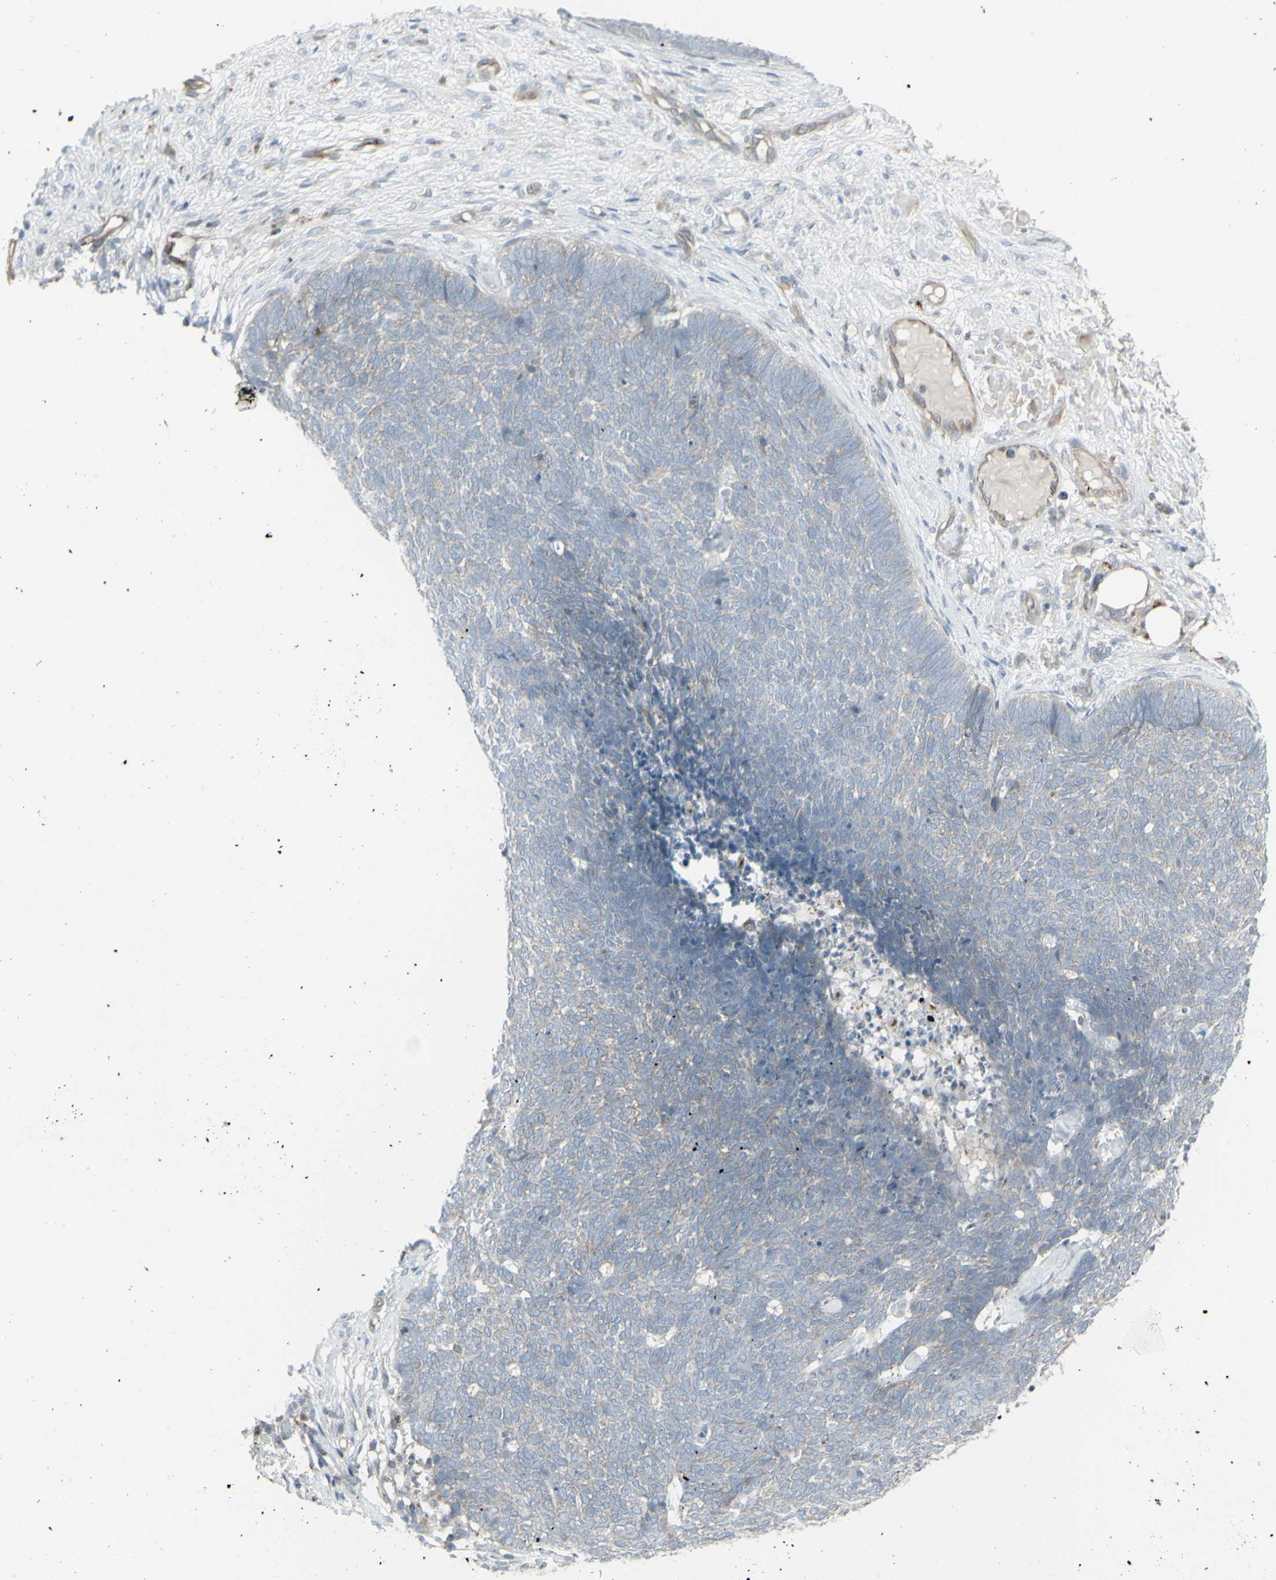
{"staining": {"intensity": "negative", "quantity": "none", "location": "none"}, "tissue": "skin cancer", "cell_type": "Tumor cells", "image_type": "cancer", "snomed": [{"axis": "morphology", "description": "Basal cell carcinoma"}, {"axis": "topography", "description": "Skin"}], "caption": "Tumor cells show no significant protein positivity in skin basal cell carcinoma.", "gene": "GALNT6", "patient": {"sex": "female", "age": 84}}